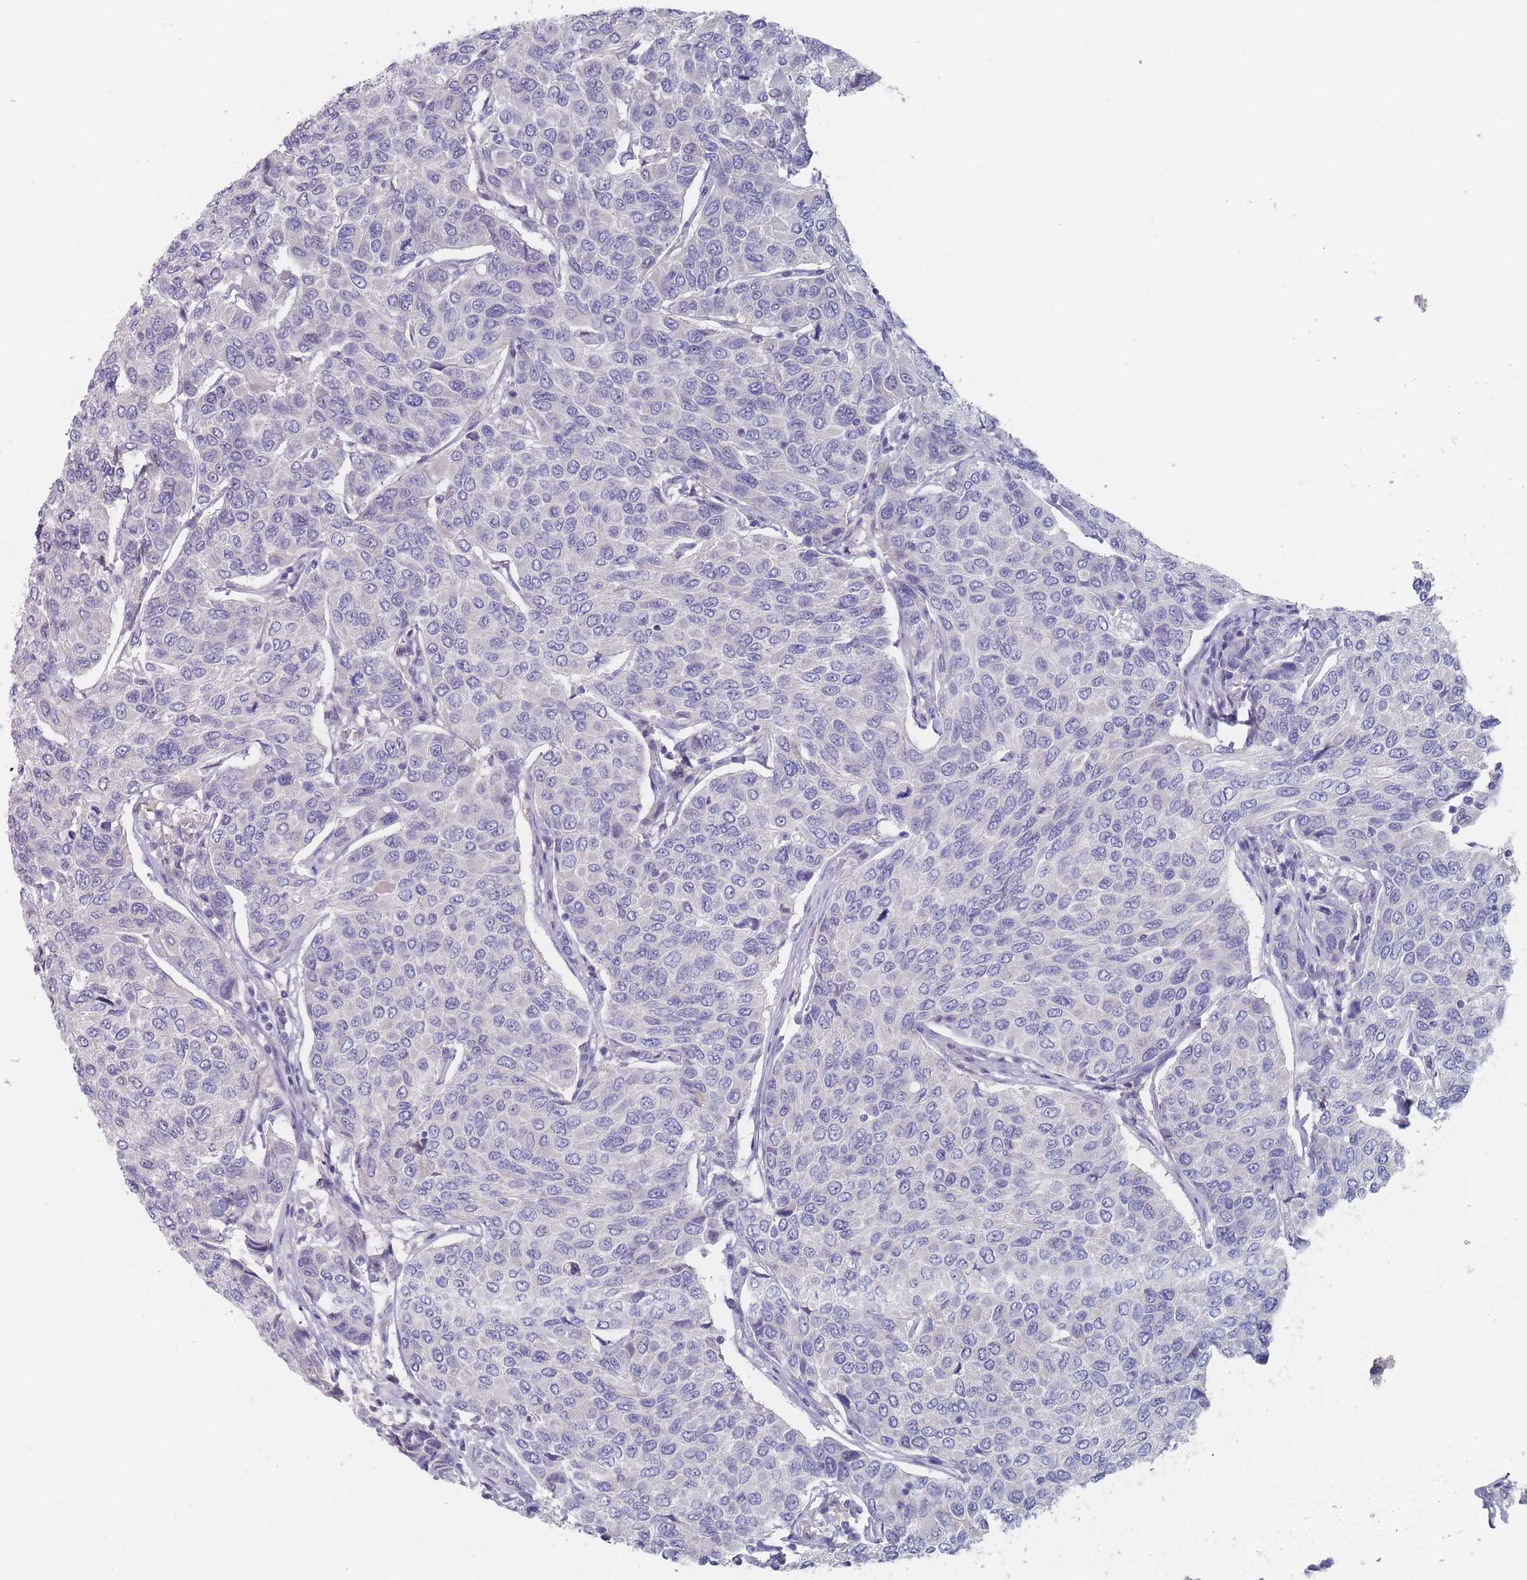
{"staining": {"intensity": "negative", "quantity": "none", "location": "none"}, "tissue": "breast cancer", "cell_type": "Tumor cells", "image_type": "cancer", "snomed": [{"axis": "morphology", "description": "Duct carcinoma"}, {"axis": "topography", "description": "Breast"}], "caption": "Immunohistochemistry of breast invasive ductal carcinoma shows no positivity in tumor cells. Brightfield microscopy of IHC stained with DAB (brown) and hematoxylin (blue), captured at high magnification.", "gene": "CYP51A1", "patient": {"sex": "female", "age": 55}}